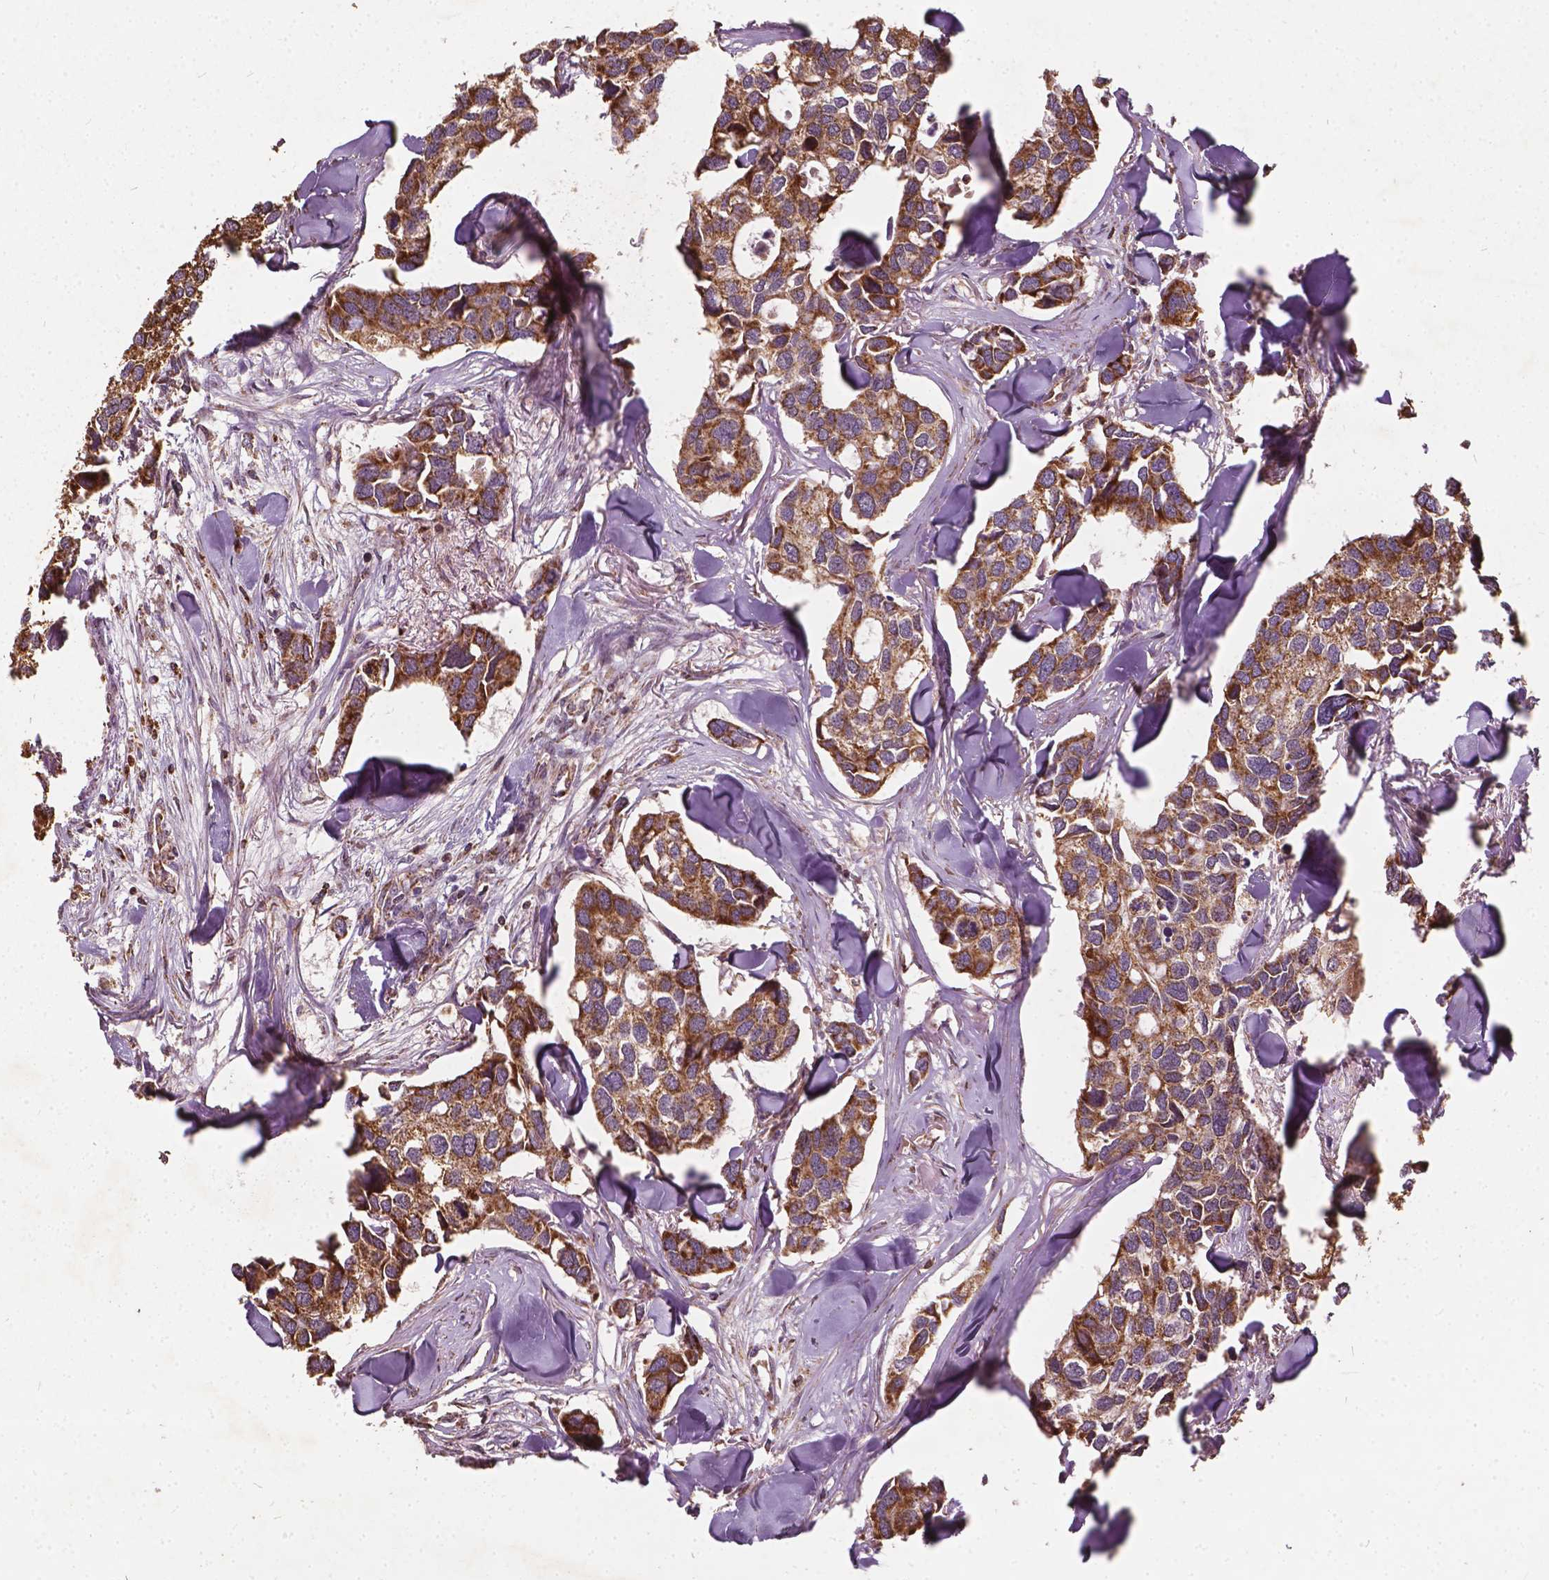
{"staining": {"intensity": "strong", "quantity": ">75%", "location": "cytoplasmic/membranous"}, "tissue": "breast cancer", "cell_type": "Tumor cells", "image_type": "cancer", "snomed": [{"axis": "morphology", "description": "Duct carcinoma"}, {"axis": "topography", "description": "Breast"}], "caption": "A high amount of strong cytoplasmic/membranous expression is appreciated in approximately >75% of tumor cells in infiltrating ductal carcinoma (breast) tissue. (DAB (3,3'-diaminobenzidine) IHC, brown staining for protein, blue staining for nuclei).", "gene": "UBXN2A", "patient": {"sex": "female", "age": 83}}